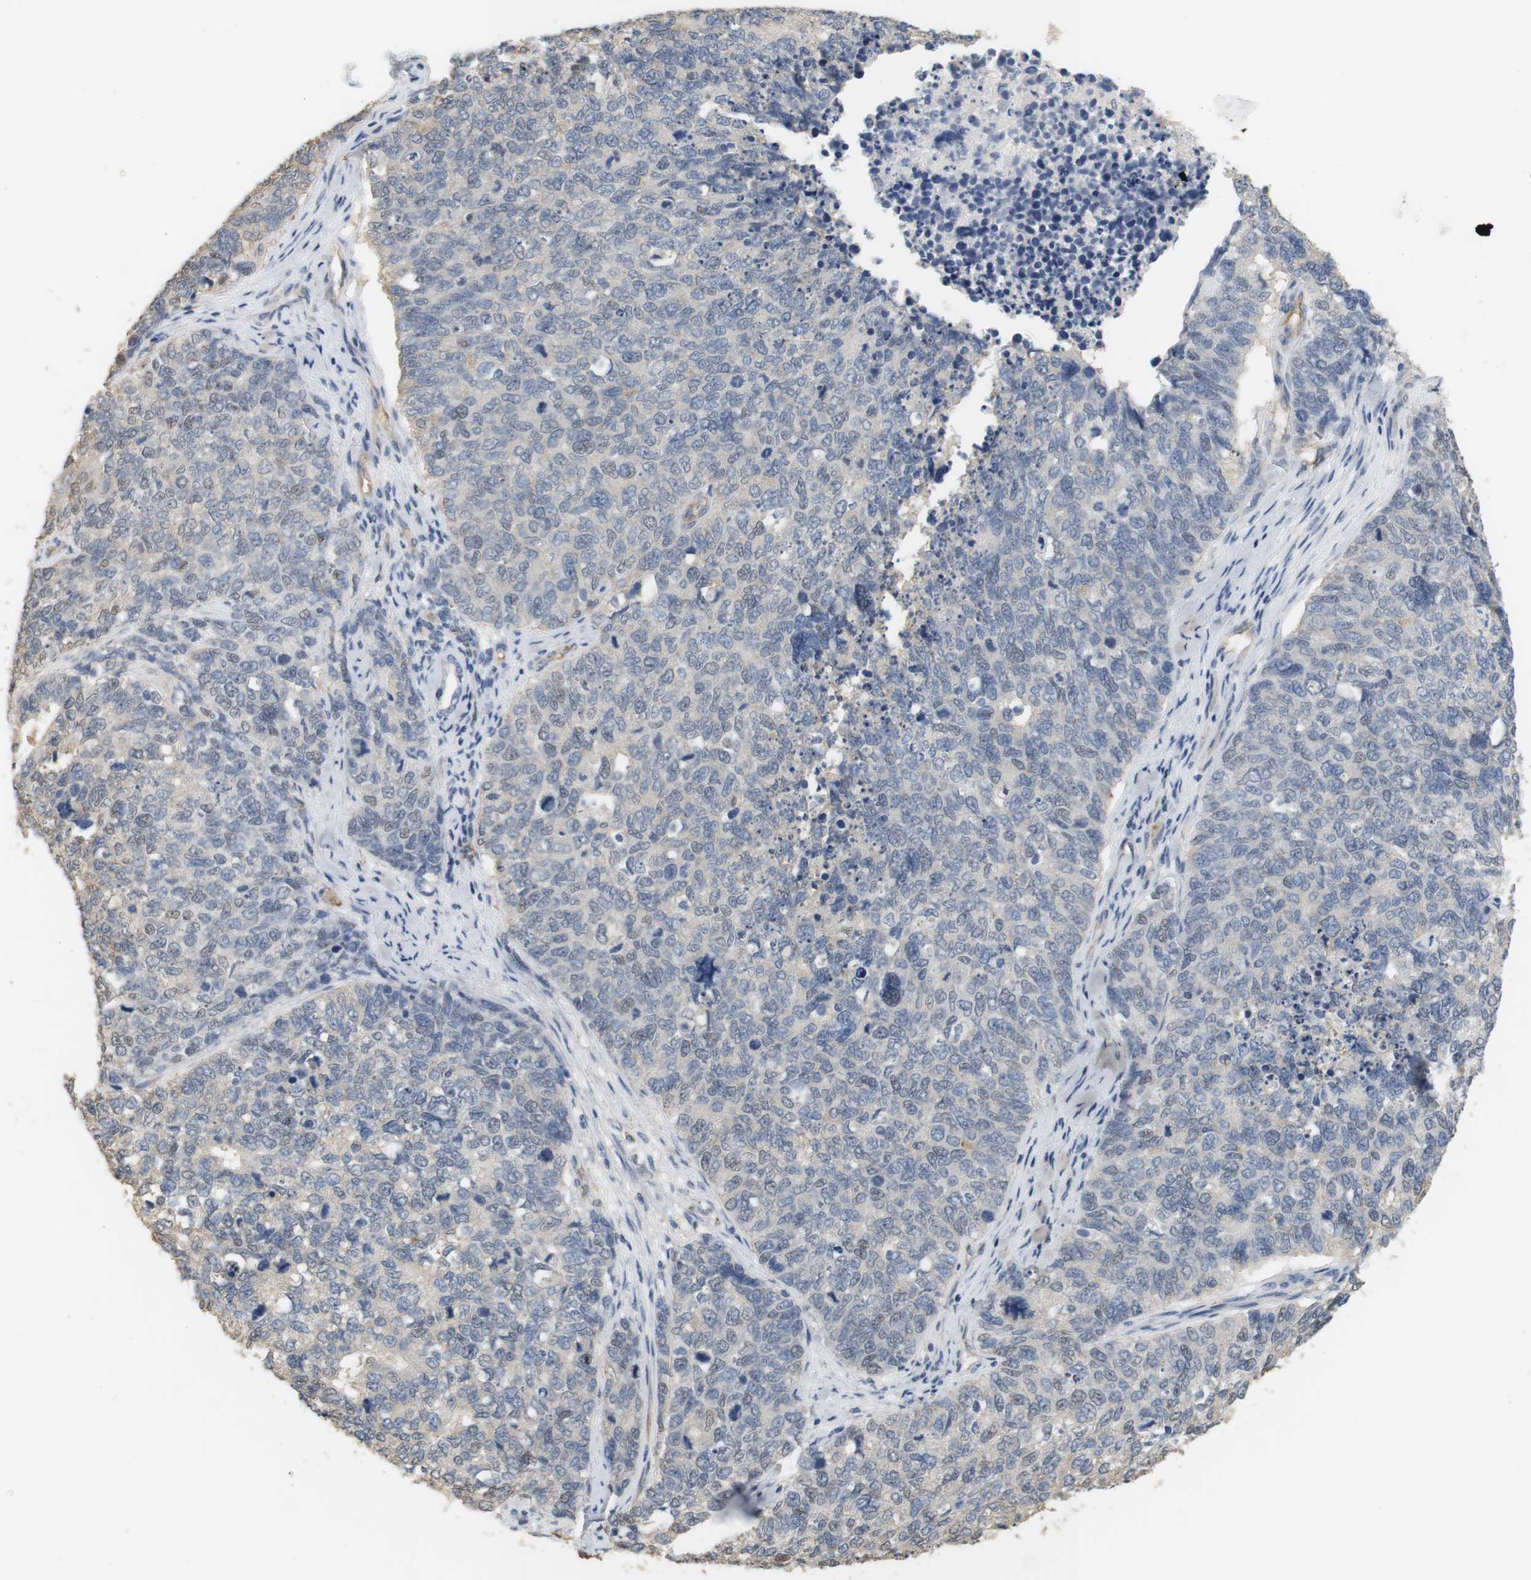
{"staining": {"intensity": "negative", "quantity": "none", "location": "none"}, "tissue": "cervical cancer", "cell_type": "Tumor cells", "image_type": "cancer", "snomed": [{"axis": "morphology", "description": "Squamous cell carcinoma, NOS"}, {"axis": "topography", "description": "Cervix"}], "caption": "Tumor cells are negative for brown protein staining in cervical squamous cell carcinoma.", "gene": "OSR1", "patient": {"sex": "female", "age": 63}}